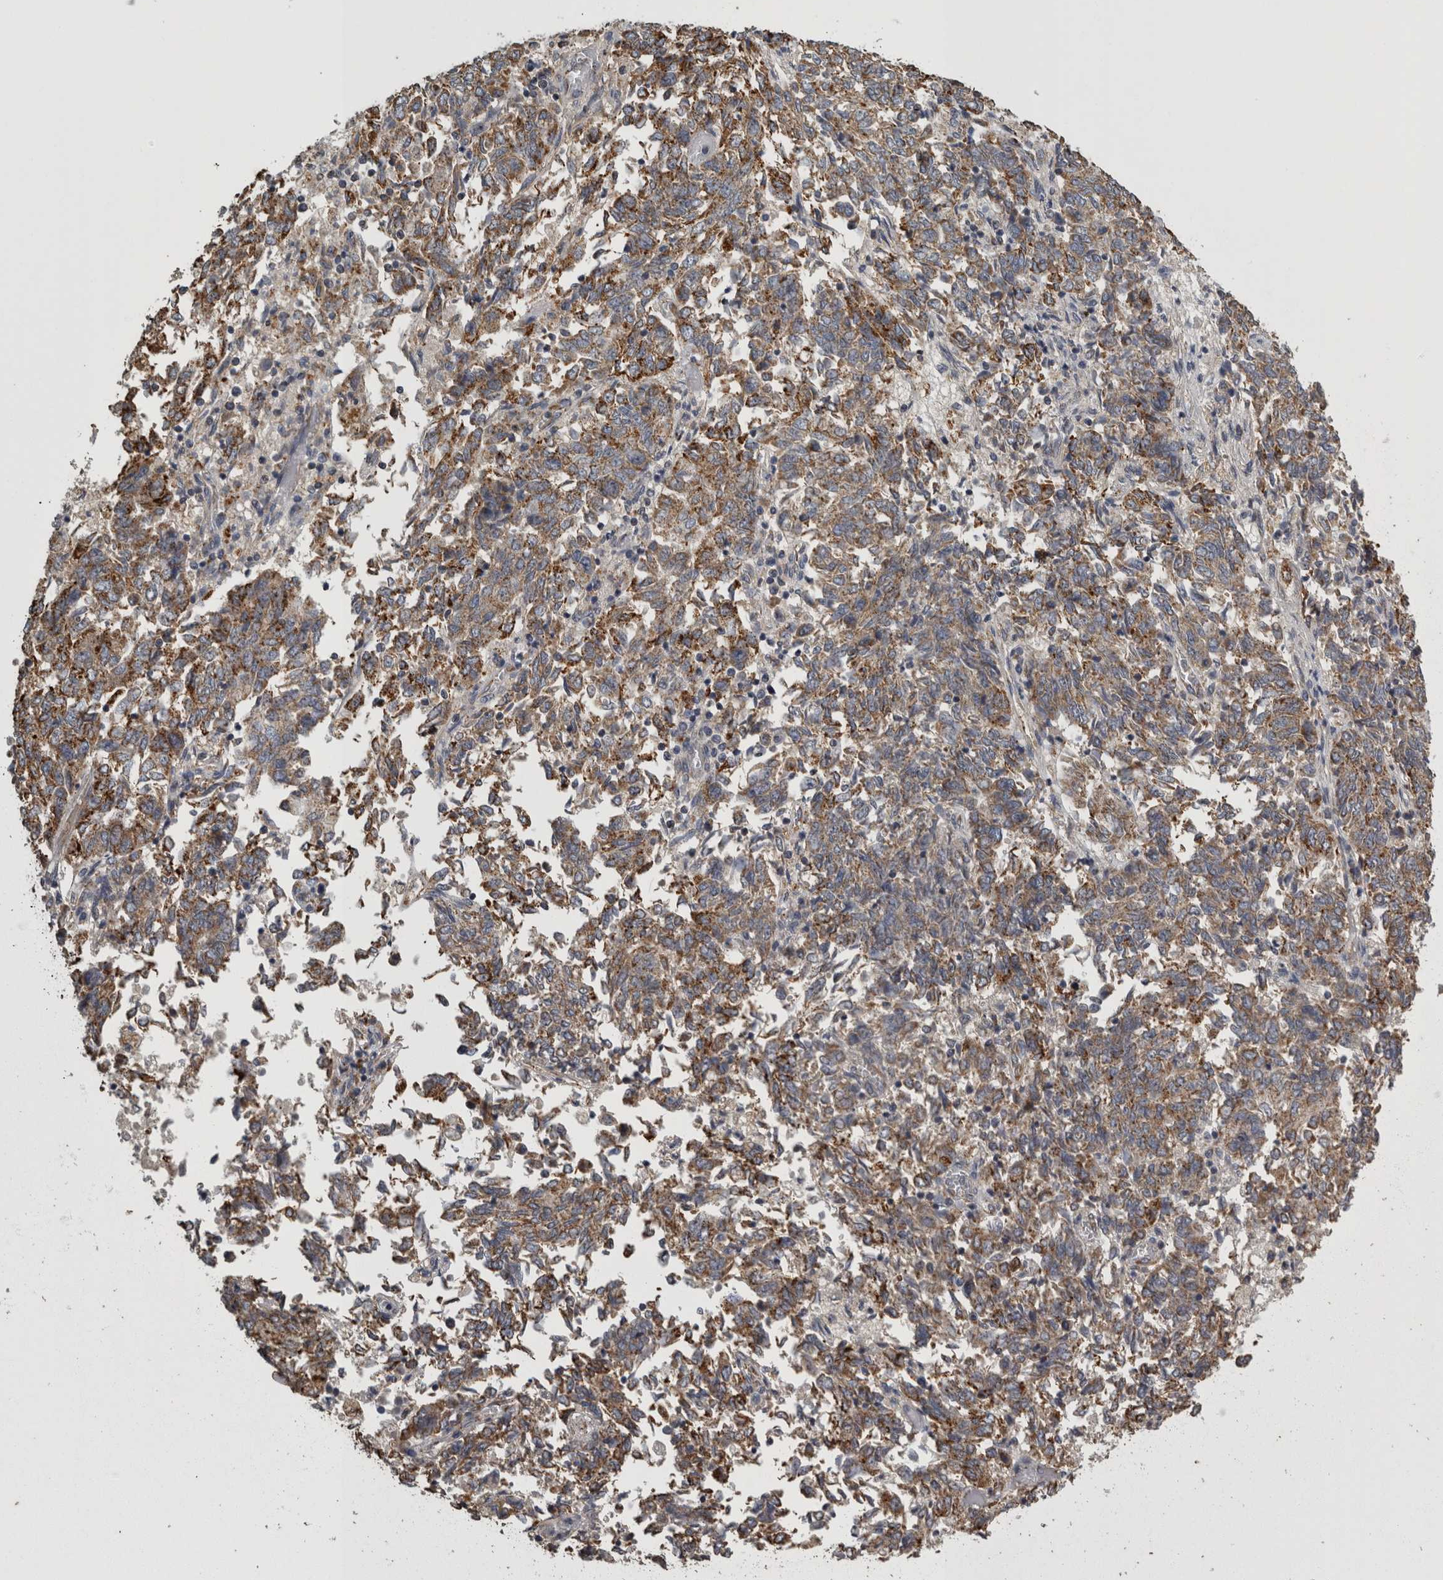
{"staining": {"intensity": "moderate", "quantity": ">75%", "location": "cytoplasmic/membranous"}, "tissue": "endometrial cancer", "cell_type": "Tumor cells", "image_type": "cancer", "snomed": [{"axis": "morphology", "description": "Adenocarcinoma, NOS"}, {"axis": "topography", "description": "Endometrium"}], "caption": "A micrograph of human endometrial adenocarcinoma stained for a protein demonstrates moderate cytoplasmic/membranous brown staining in tumor cells.", "gene": "FRK", "patient": {"sex": "female", "age": 80}}